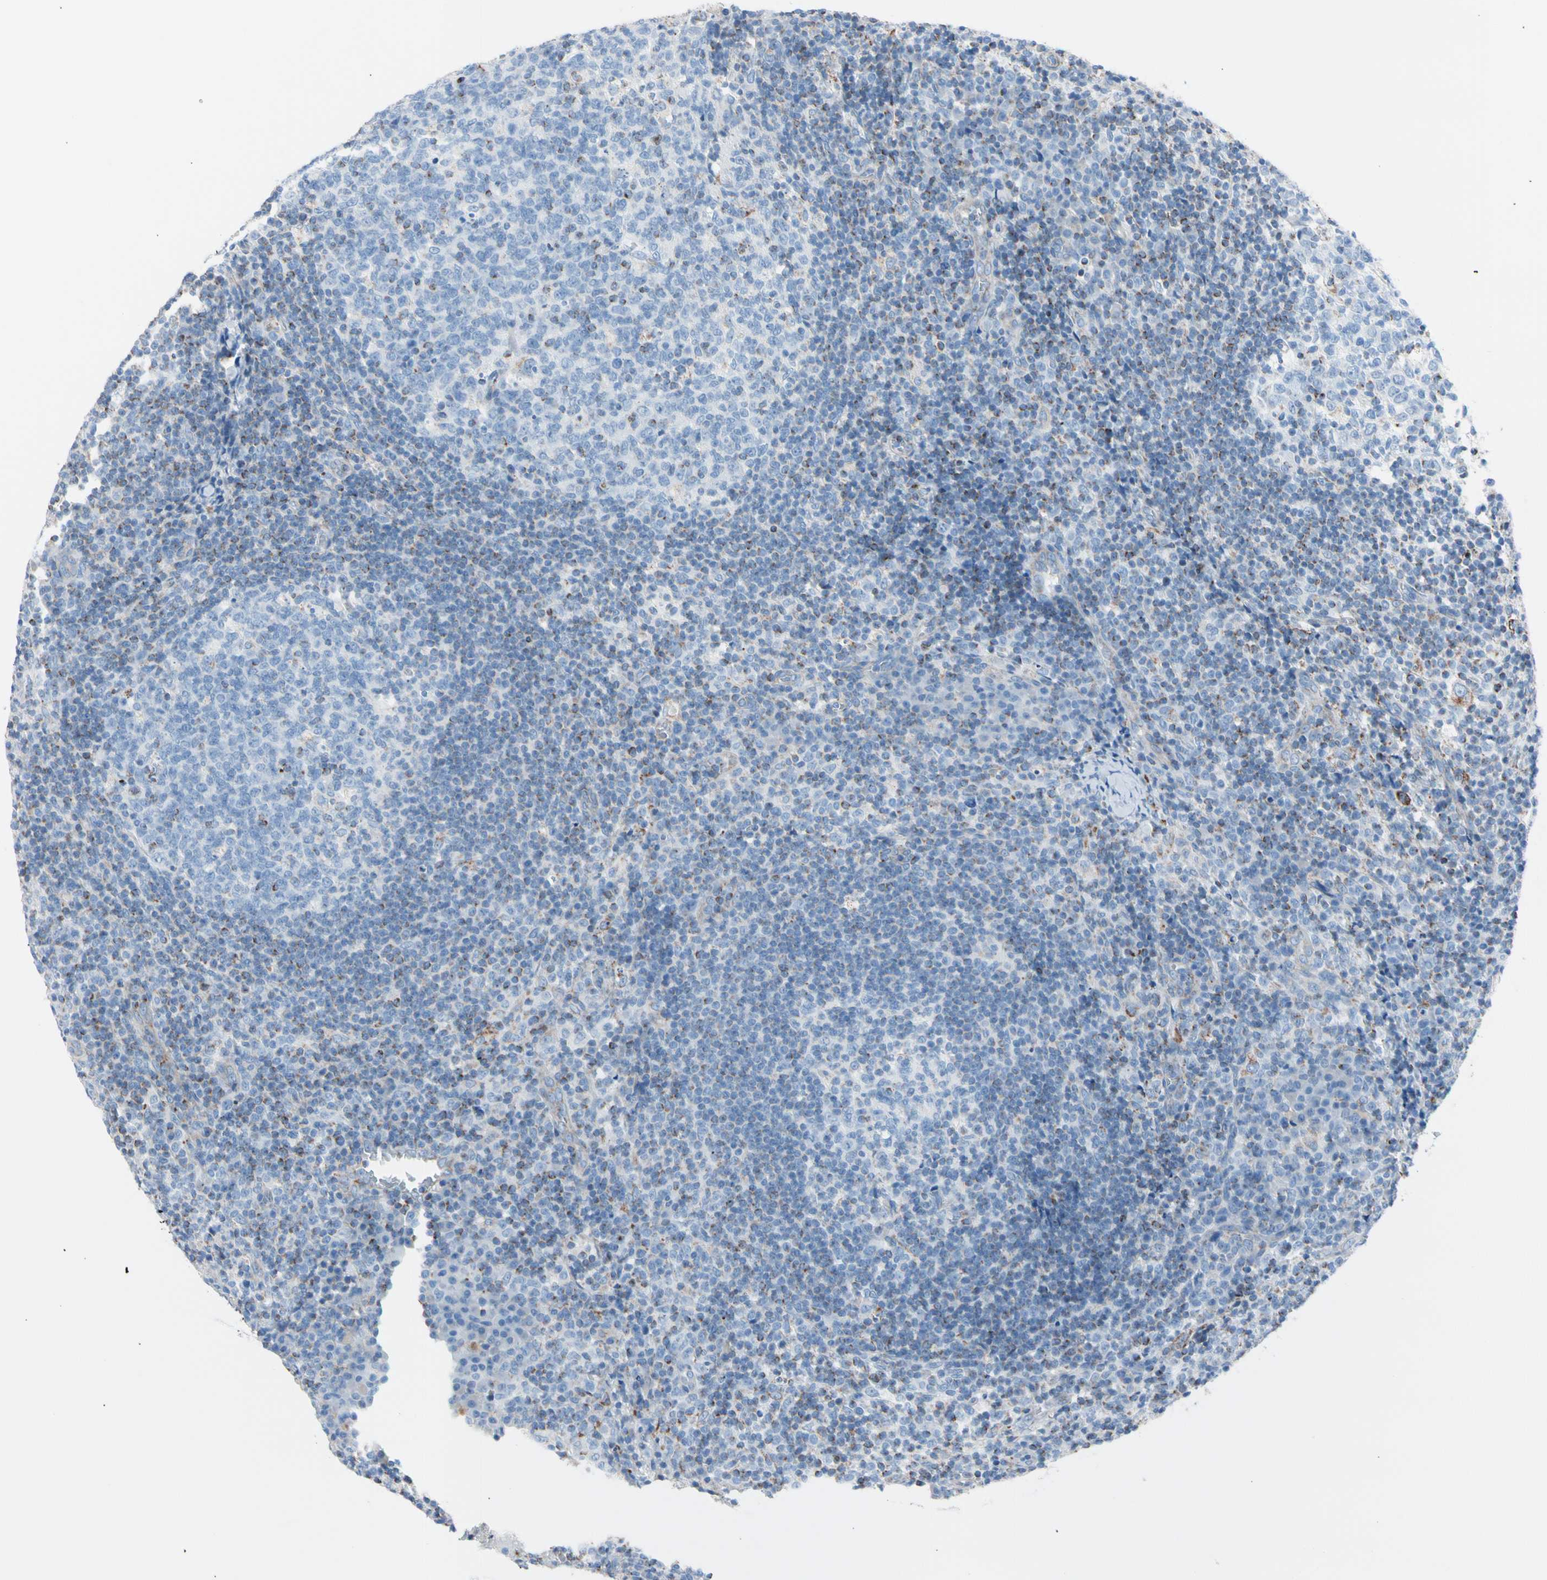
{"staining": {"intensity": "strong", "quantity": "<25%", "location": "cytoplasmic/membranous"}, "tissue": "lymph node", "cell_type": "Germinal center cells", "image_type": "normal", "snomed": [{"axis": "morphology", "description": "Normal tissue, NOS"}, {"axis": "morphology", "description": "Inflammation, NOS"}, {"axis": "topography", "description": "Lymph node"}], "caption": "A brown stain shows strong cytoplasmic/membranous positivity of a protein in germinal center cells of benign lymph node. The staining was performed using DAB, with brown indicating positive protein expression. Nuclei are stained blue with hematoxylin.", "gene": "HK1", "patient": {"sex": "male", "age": 55}}